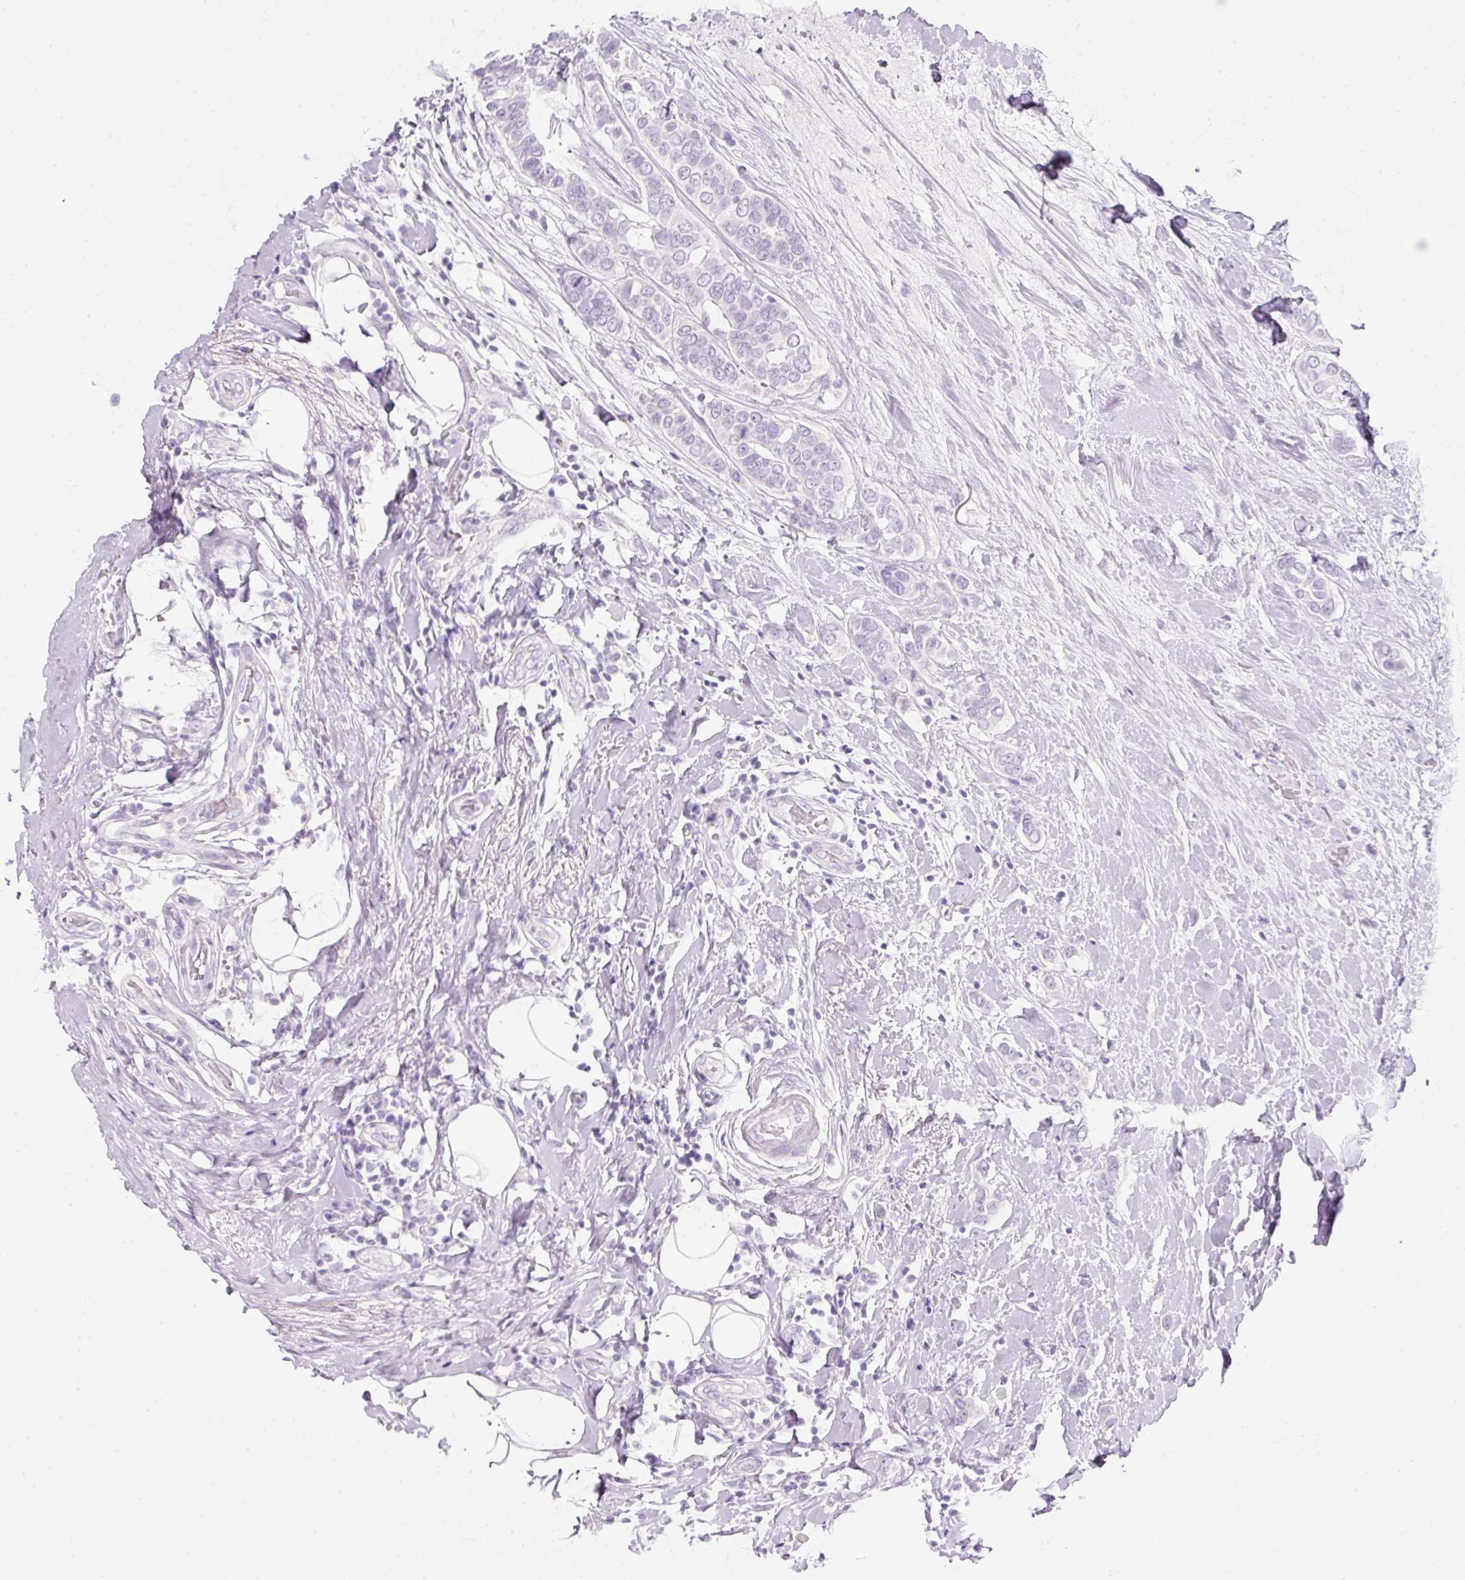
{"staining": {"intensity": "negative", "quantity": "none", "location": "none"}, "tissue": "breast cancer", "cell_type": "Tumor cells", "image_type": "cancer", "snomed": [{"axis": "morphology", "description": "Lobular carcinoma"}, {"axis": "topography", "description": "Breast"}], "caption": "Breast cancer was stained to show a protein in brown. There is no significant expression in tumor cells.", "gene": "SLC2A2", "patient": {"sex": "female", "age": 51}}